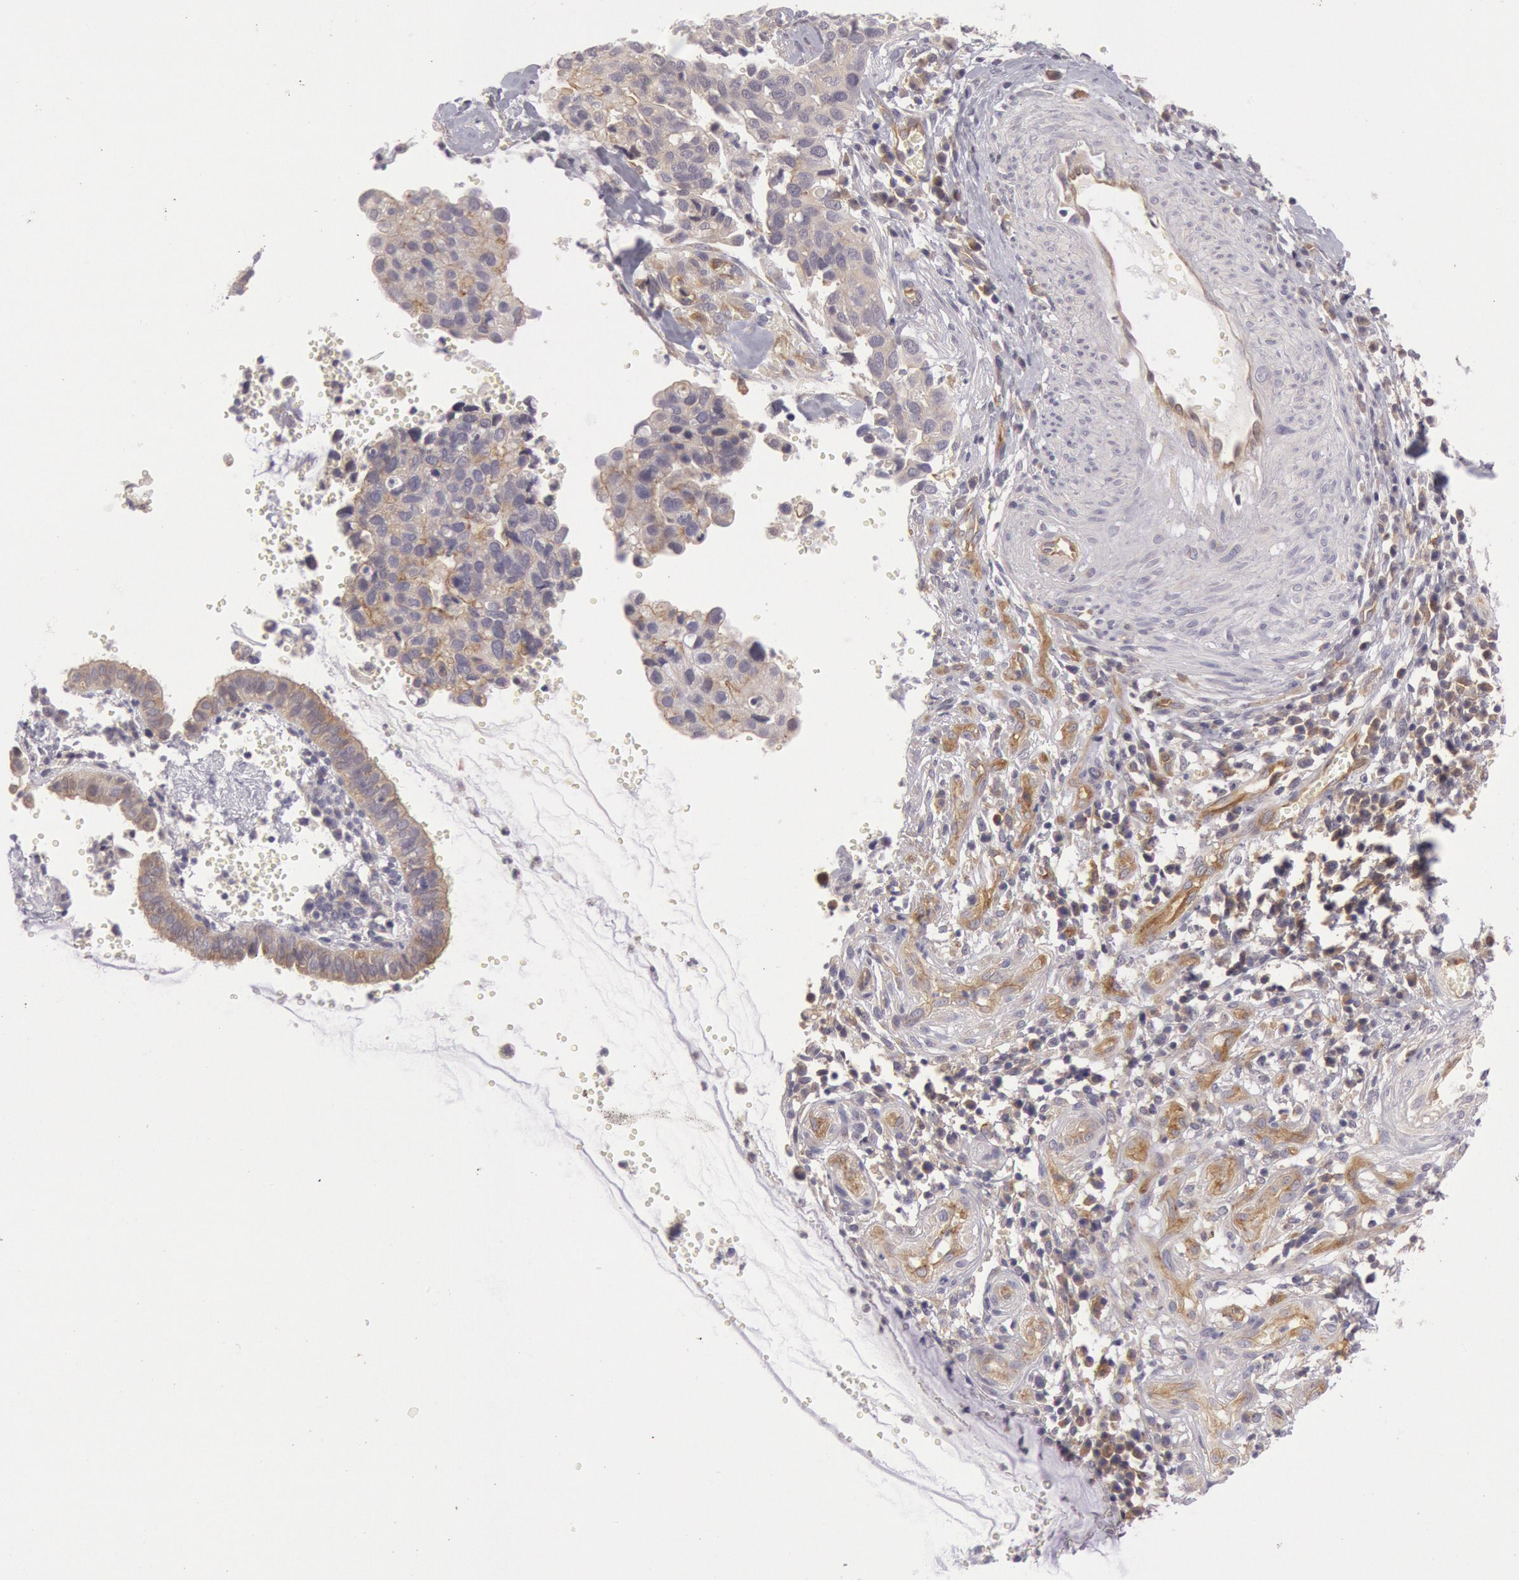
{"staining": {"intensity": "weak", "quantity": "25%-75%", "location": "cytoplasmic/membranous"}, "tissue": "cervical cancer", "cell_type": "Tumor cells", "image_type": "cancer", "snomed": [{"axis": "morphology", "description": "Normal tissue, NOS"}, {"axis": "morphology", "description": "Squamous cell carcinoma, NOS"}, {"axis": "topography", "description": "Cervix"}], "caption": "Immunohistochemical staining of cervical cancer demonstrates low levels of weak cytoplasmic/membranous protein positivity in about 25%-75% of tumor cells.", "gene": "MYO5A", "patient": {"sex": "female", "age": 45}}